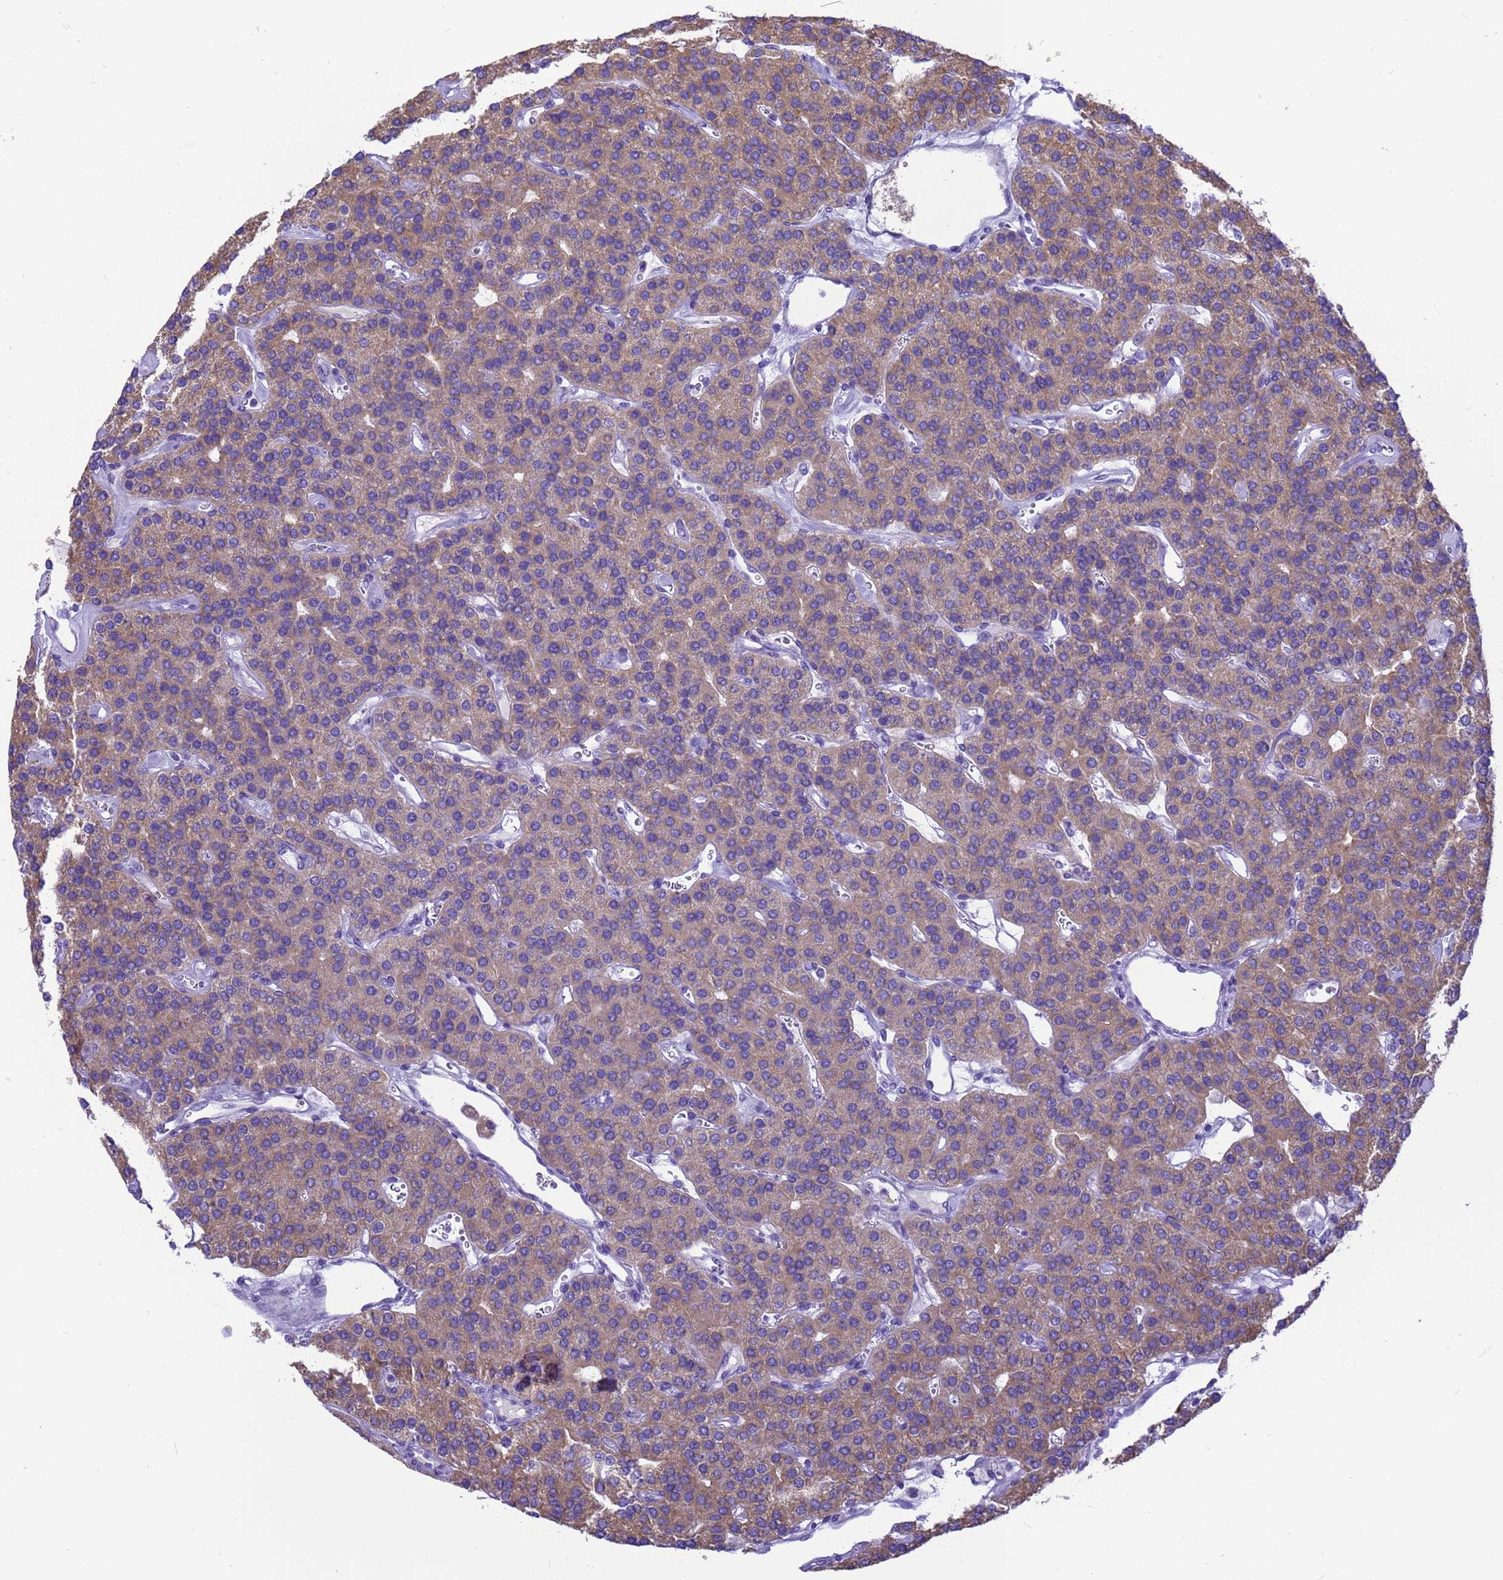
{"staining": {"intensity": "weak", "quantity": "25%-75%", "location": "cytoplasmic/membranous"}, "tissue": "parathyroid gland", "cell_type": "Glandular cells", "image_type": "normal", "snomed": [{"axis": "morphology", "description": "Normal tissue, NOS"}, {"axis": "morphology", "description": "Adenoma, NOS"}, {"axis": "topography", "description": "Parathyroid gland"}], "caption": "The immunohistochemical stain labels weak cytoplasmic/membranous positivity in glandular cells of unremarkable parathyroid gland.", "gene": "PIEZO2", "patient": {"sex": "female", "age": 86}}